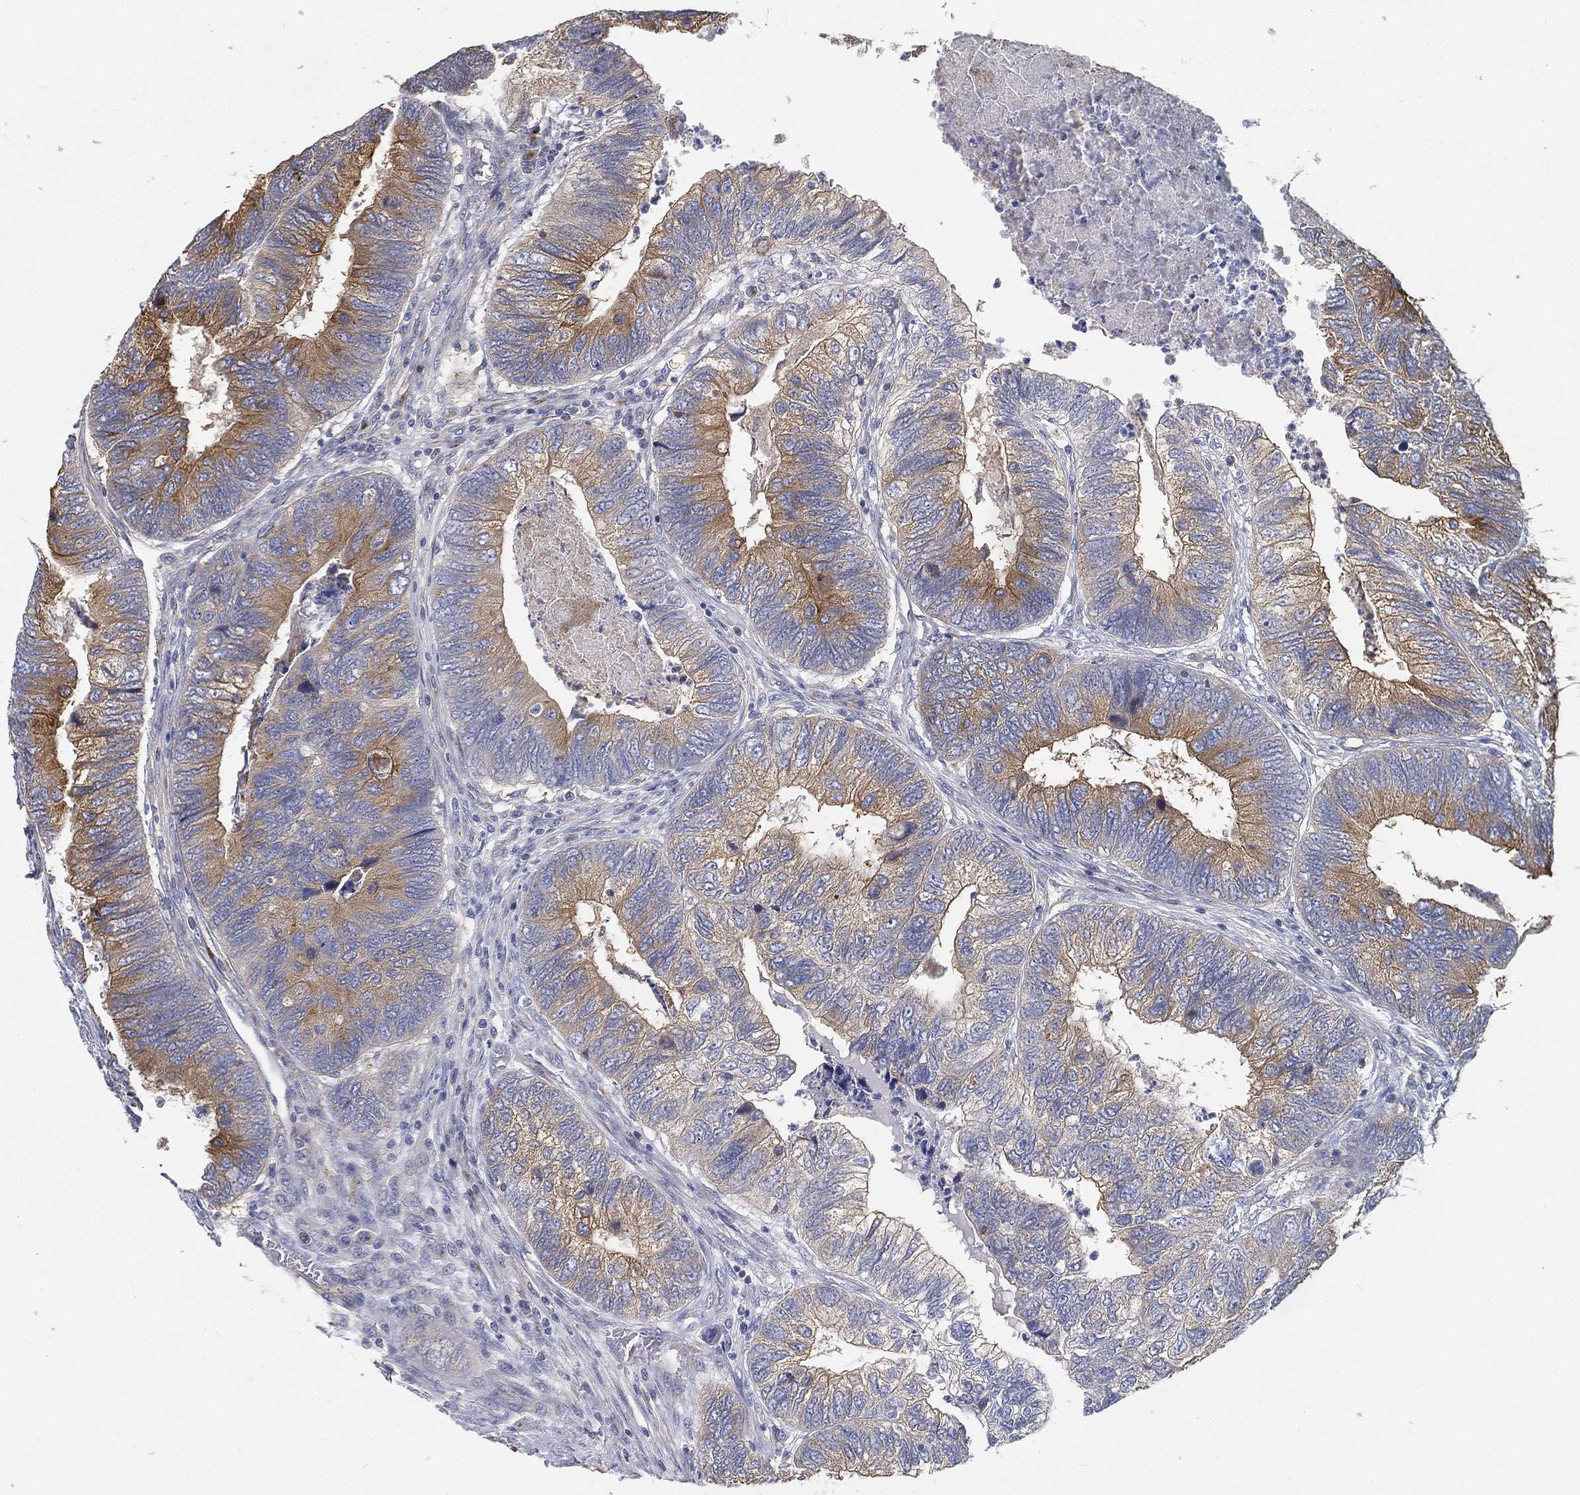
{"staining": {"intensity": "moderate", "quantity": "25%-75%", "location": "cytoplasmic/membranous"}, "tissue": "colorectal cancer", "cell_type": "Tumor cells", "image_type": "cancer", "snomed": [{"axis": "morphology", "description": "Adenocarcinoma, NOS"}, {"axis": "topography", "description": "Colon"}], "caption": "Immunohistochemical staining of human colorectal cancer (adenocarcinoma) reveals moderate cytoplasmic/membranous protein staining in approximately 25%-75% of tumor cells. Ihc stains the protein in brown and the nuclei are stained blue.", "gene": "TMEM25", "patient": {"sex": "female", "age": 67}}